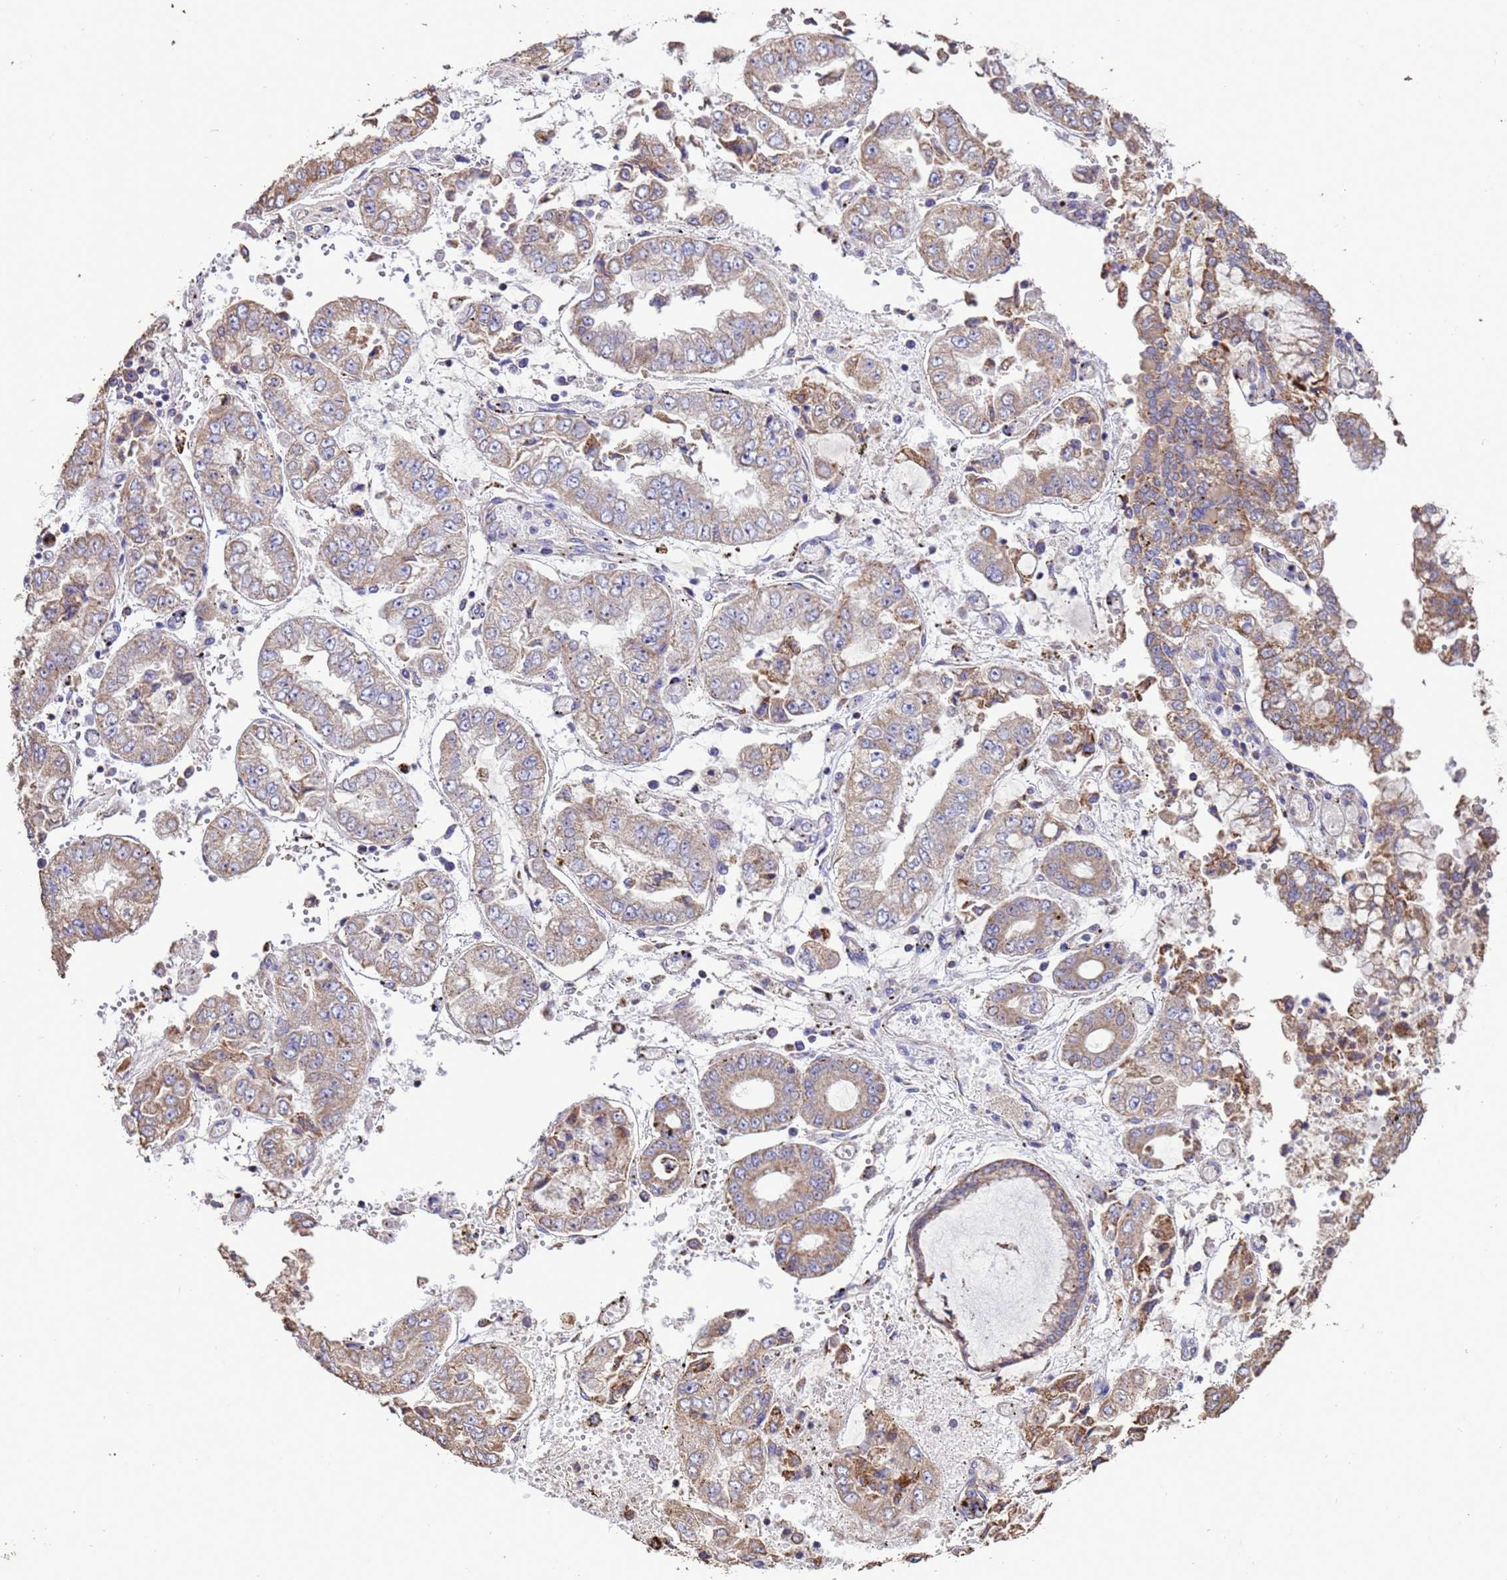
{"staining": {"intensity": "weak", "quantity": "25%-75%", "location": "cytoplasmic/membranous"}, "tissue": "stomach cancer", "cell_type": "Tumor cells", "image_type": "cancer", "snomed": [{"axis": "morphology", "description": "Adenocarcinoma, NOS"}, {"axis": "topography", "description": "Stomach"}], "caption": "IHC photomicrograph of neoplastic tissue: human stomach cancer (adenocarcinoma) stained using IHC exhibits low levels of weak protein expression localized specifically in the cytoplasmic/membranous of tumor cells, appearing as a cytoplasmic/membranous brown color.", "gene": "ZNFX1", "patient": {"sex": "male", "age": 76}}